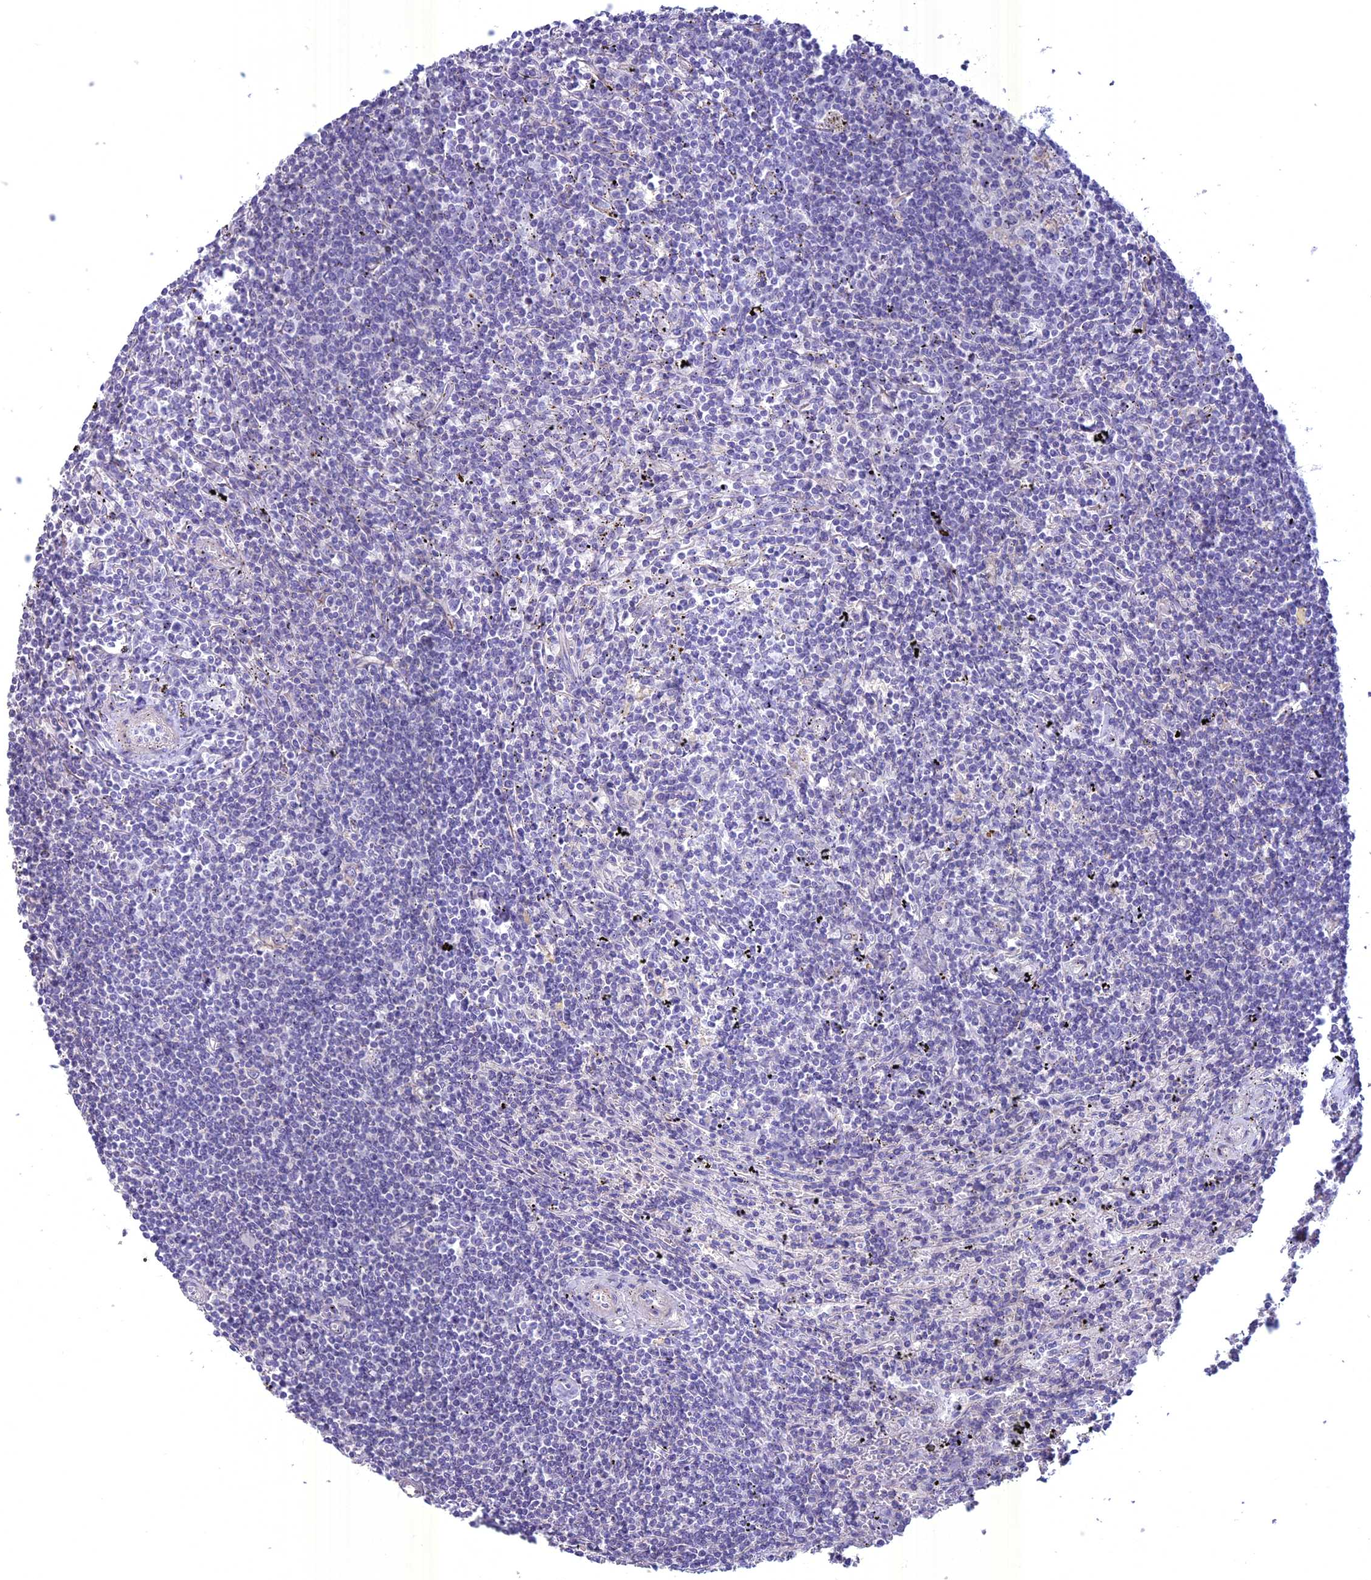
{"staining": {"intensity": "negative", "quantity": "none", "location": "none"}, "tissue": "lymphoma", "cell_type": "Tumor cells", "image_type": "cancer", "snomed": [{"axis": "morphology", "description": "Malignant lymphoma, non-Hodgkin's type, Low grade"}, {"axis": "topography", "description": "Spleen"}], "caption": "A histopathology image of human lymphoma is negative for staining in tumor cells.", "gene": "SPHKAP", "patient": {"sex": "male", "age": 76}}